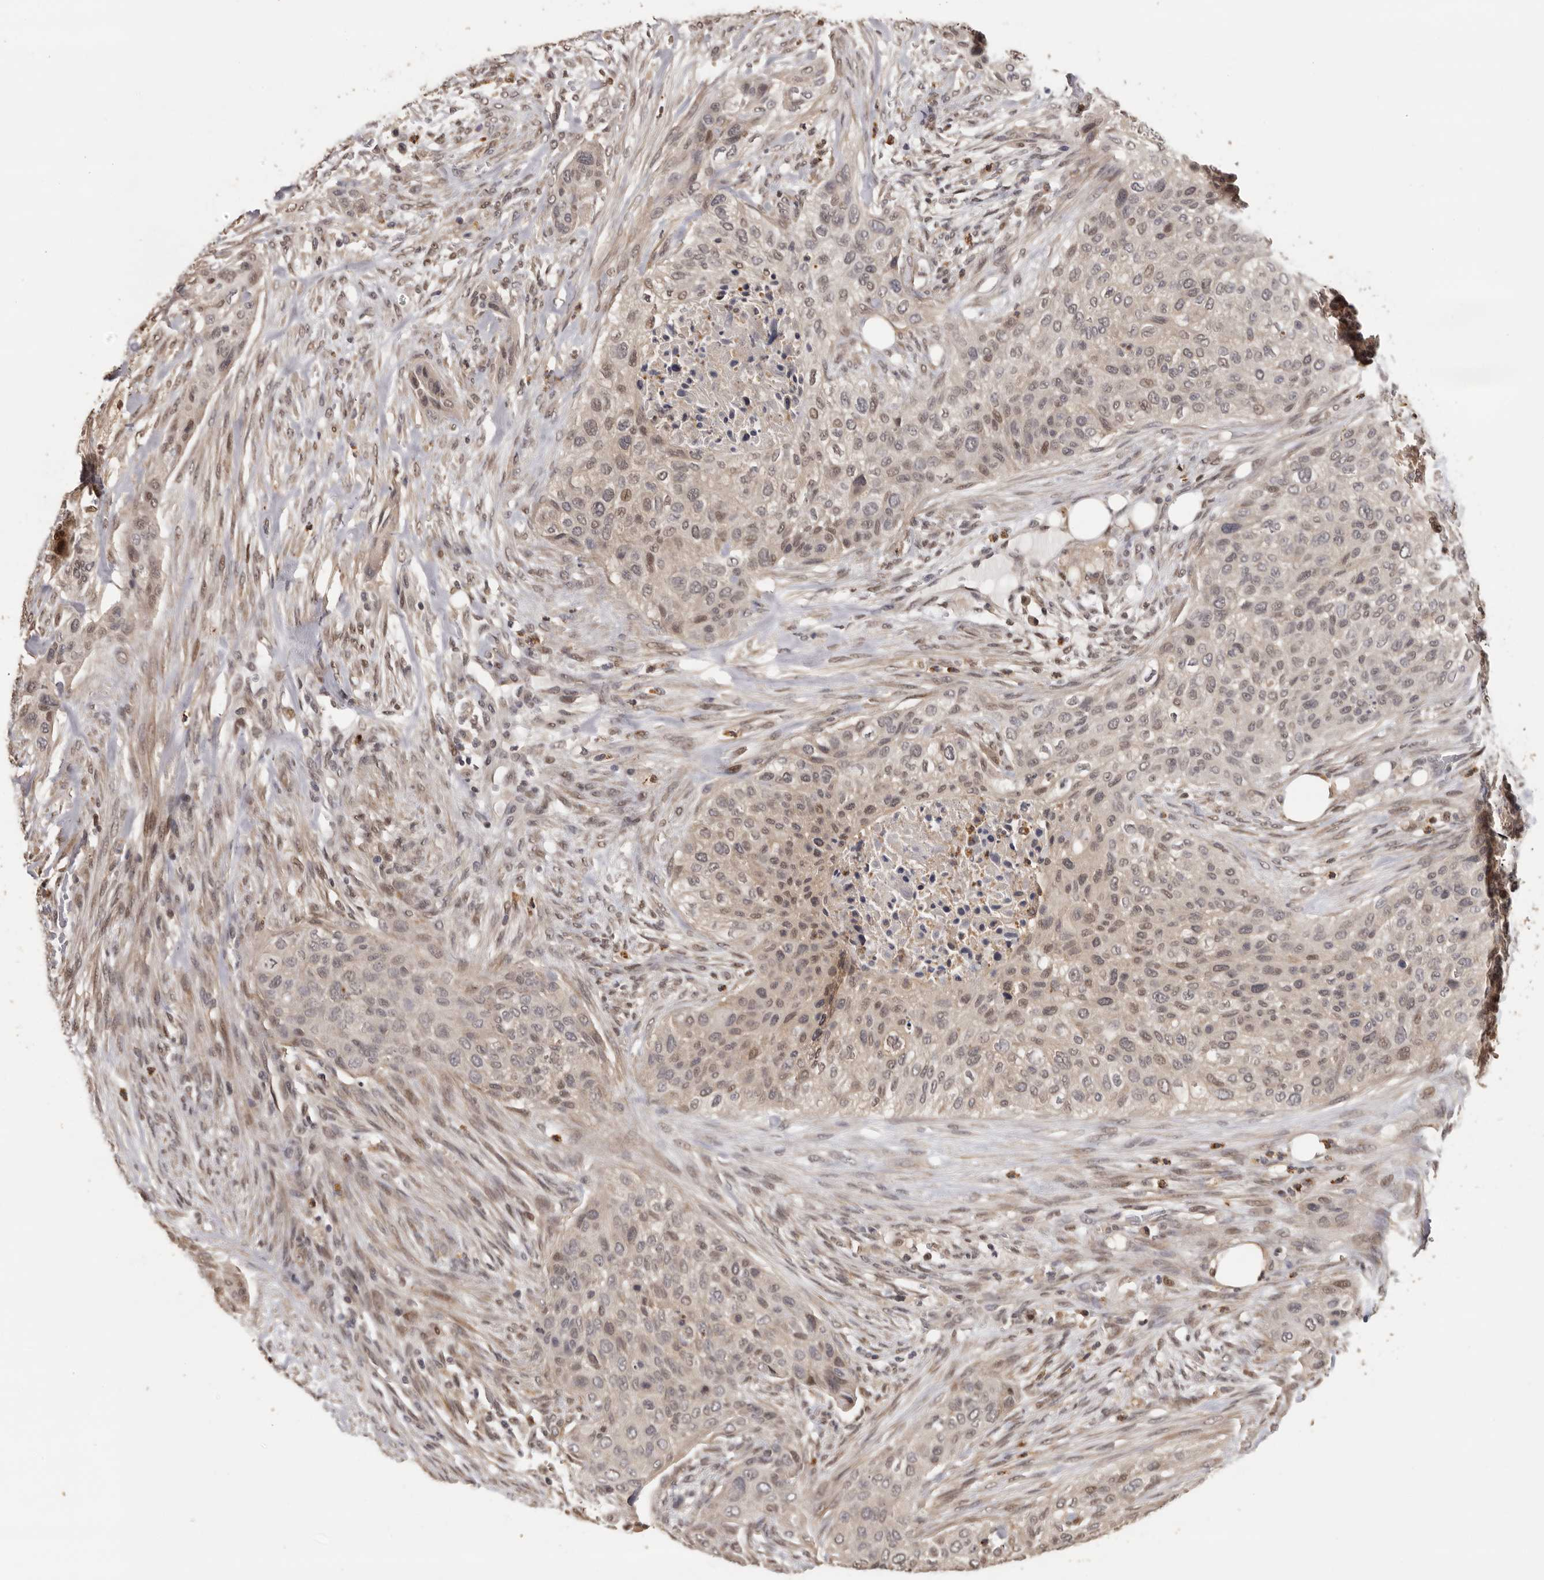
{"staining": {"intensity": "weak", "quantity": "25%-75%", "location": "nuclear"}, "tissue": "urothelial cancer", "cell_type": "Tumor cells", "image_type": "cancer", "snomed": [{"axis": "morphology", "description": "Urothelial carcinoma, High grade"}, {"axis": "topography", "description": "Urinary bladder"}], "caption": "Protein expression by immunohistochemistry shows weak nuclear staining in approximately 25%-75% of tumor cells in high-grade urothelial carcinoma.", "gene": "KIF2B", "patient": {"sex": "male", "age": 35}}